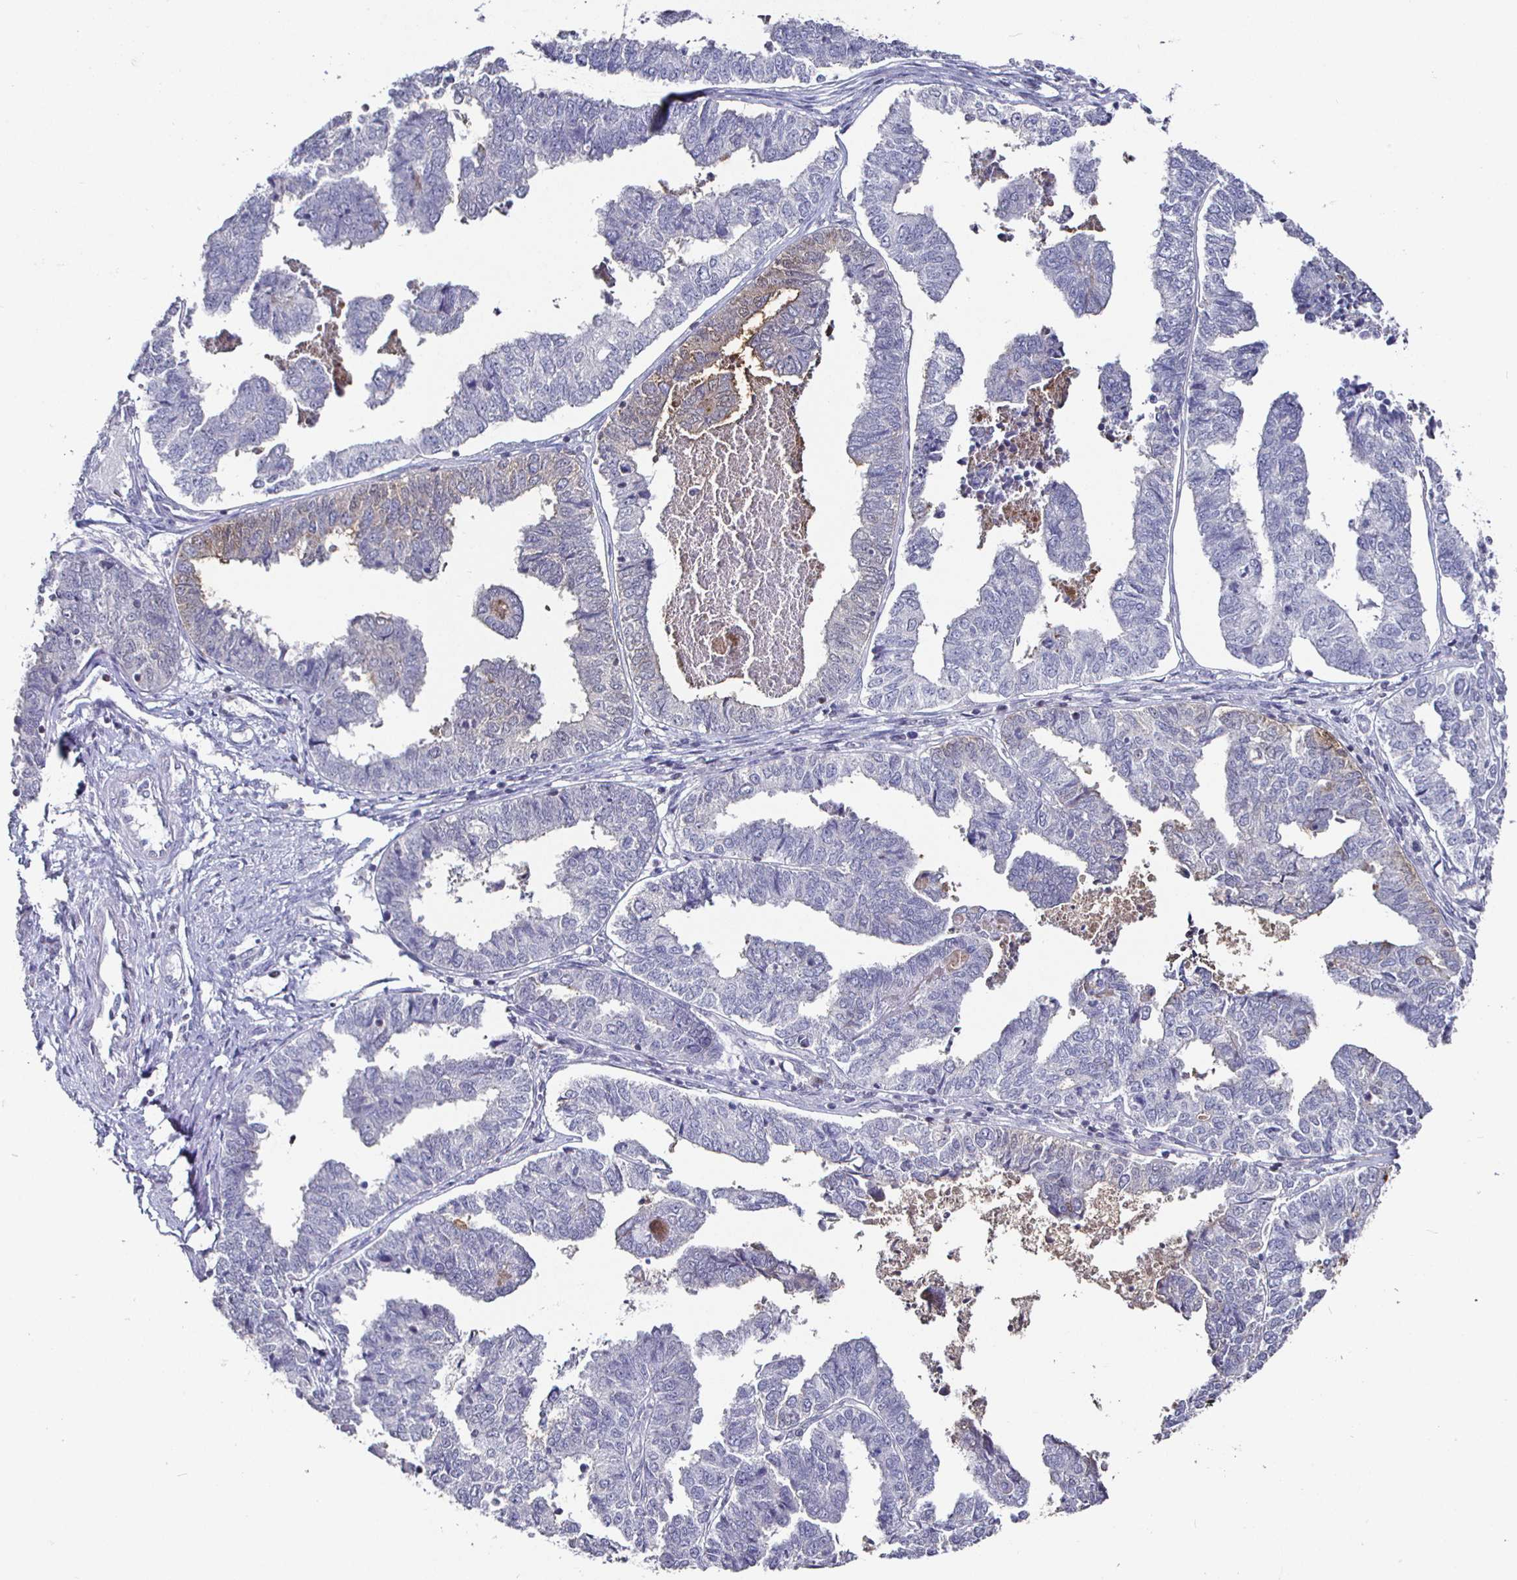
{"staining": {"intensity": "negative", "quantity": "none", "location": "none"}, "tissue": "endometrial cancer", "cell_type": "Tumor cells", "image_type": "cancer", "snomed": [{"axis": "morphology", "description": "Adenocarcinoma, NOS"}, {"axis": "topography", "description": "Endometrium"}], "caption": "IHC micrograph of neoplastic tissue: adenocarcinoma (endometrial) stained with DAB exhibits no significant protein positivity in tumor cells.", "gene": "RUNX2", "patient": {"sex": "female", "age": 73}}